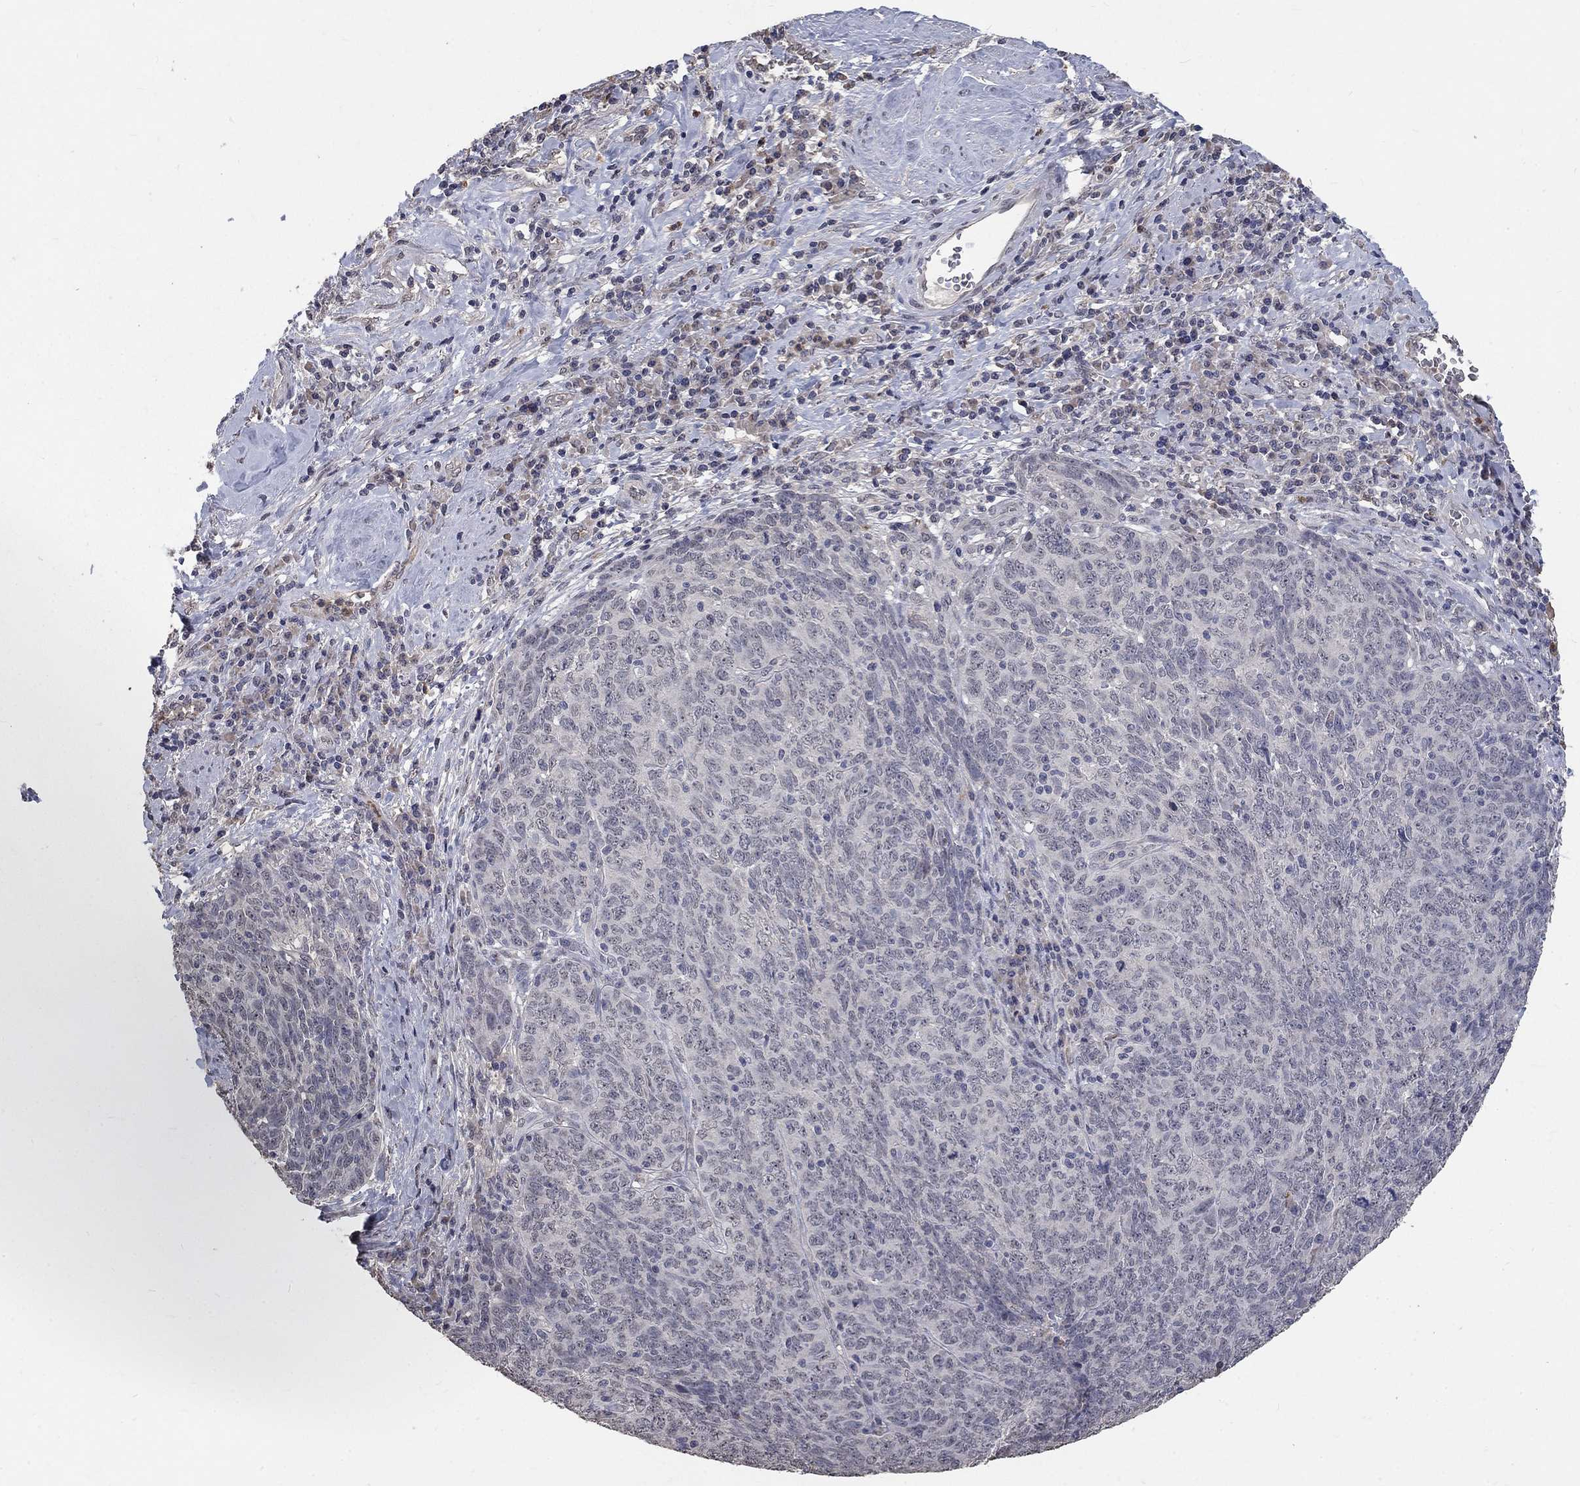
{"staining": {"intensity": "negative", "quantity": "none", "location": "none"}, "tissue": "skin cancer", "cell_type": "Tumor cells", "image_type": "cancer", "snomed": [{"axis": "morphology", "description": "Squamous cell carcinoma, NOS"}, {"axis": "topography", "description": "Skin"}, {"axis": "topography", "description": "Anal"}], "caption": "Tumor cells show no significant staining in skin cancer (squamous cell carcinoma). (Brightfield microscopy of DAB immunohistochemistry (IHC) at high magnification).", "gene": "CHST5", "patient": {"sex": "female", "age": 51}}